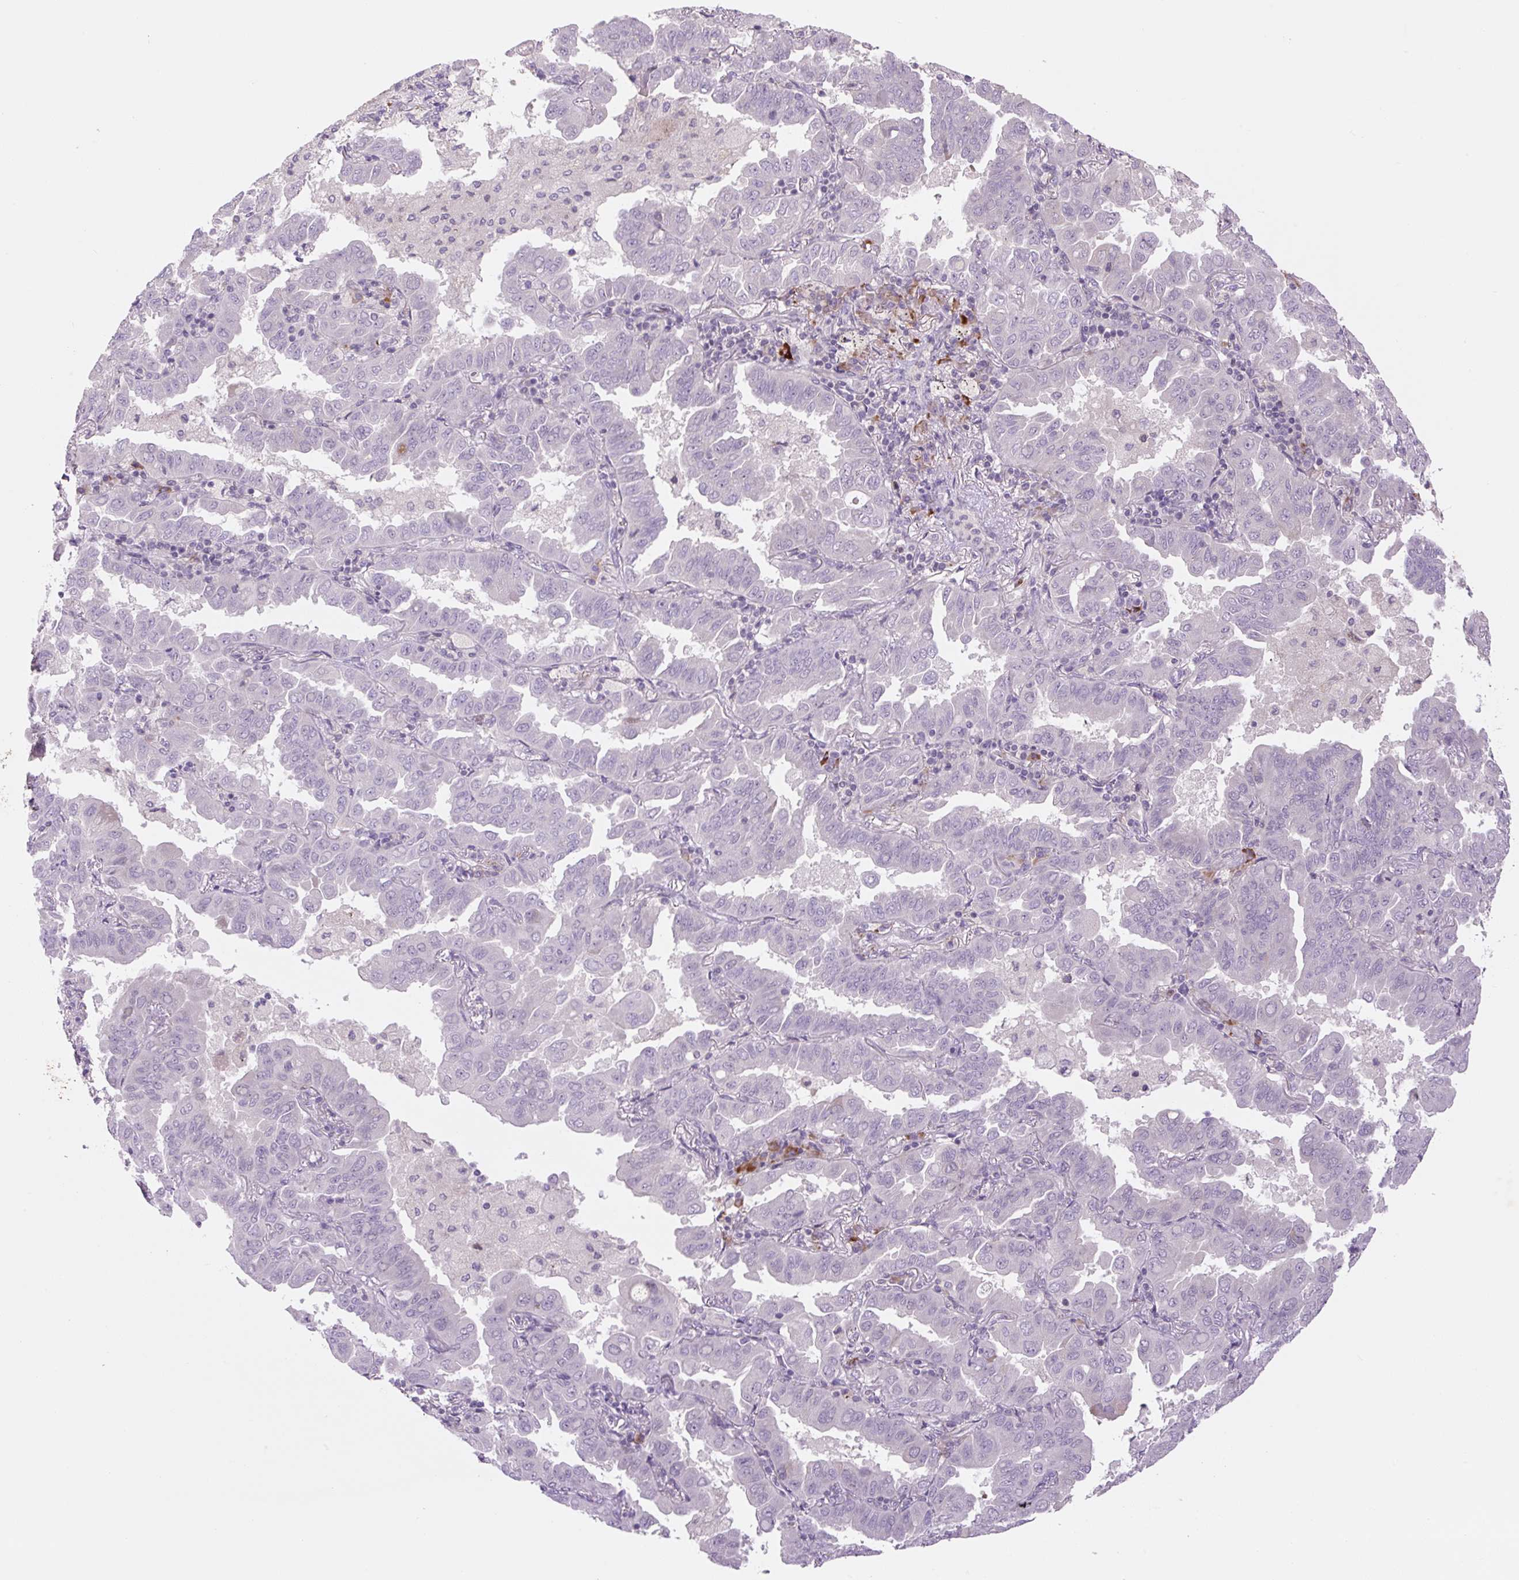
{"staining": {"intensity": "negative", "quantity": "none", "location": "none"}, "tissue": "lung cancer", "cell_type": "Tumor cells", "image_type": "cancer", "snomed": [{"axis": "morphology", "description": "Adenocarcinoma, NOS"}, {"axis": "topography", "description": "Lung"}], "caption": "This is an immunohistochemistry (IHC) micrograph of human lung cancer. There is no positivity in tumor cells.", "gene": "TMEM100", "patient": {"sex": "male", "age": 64}}